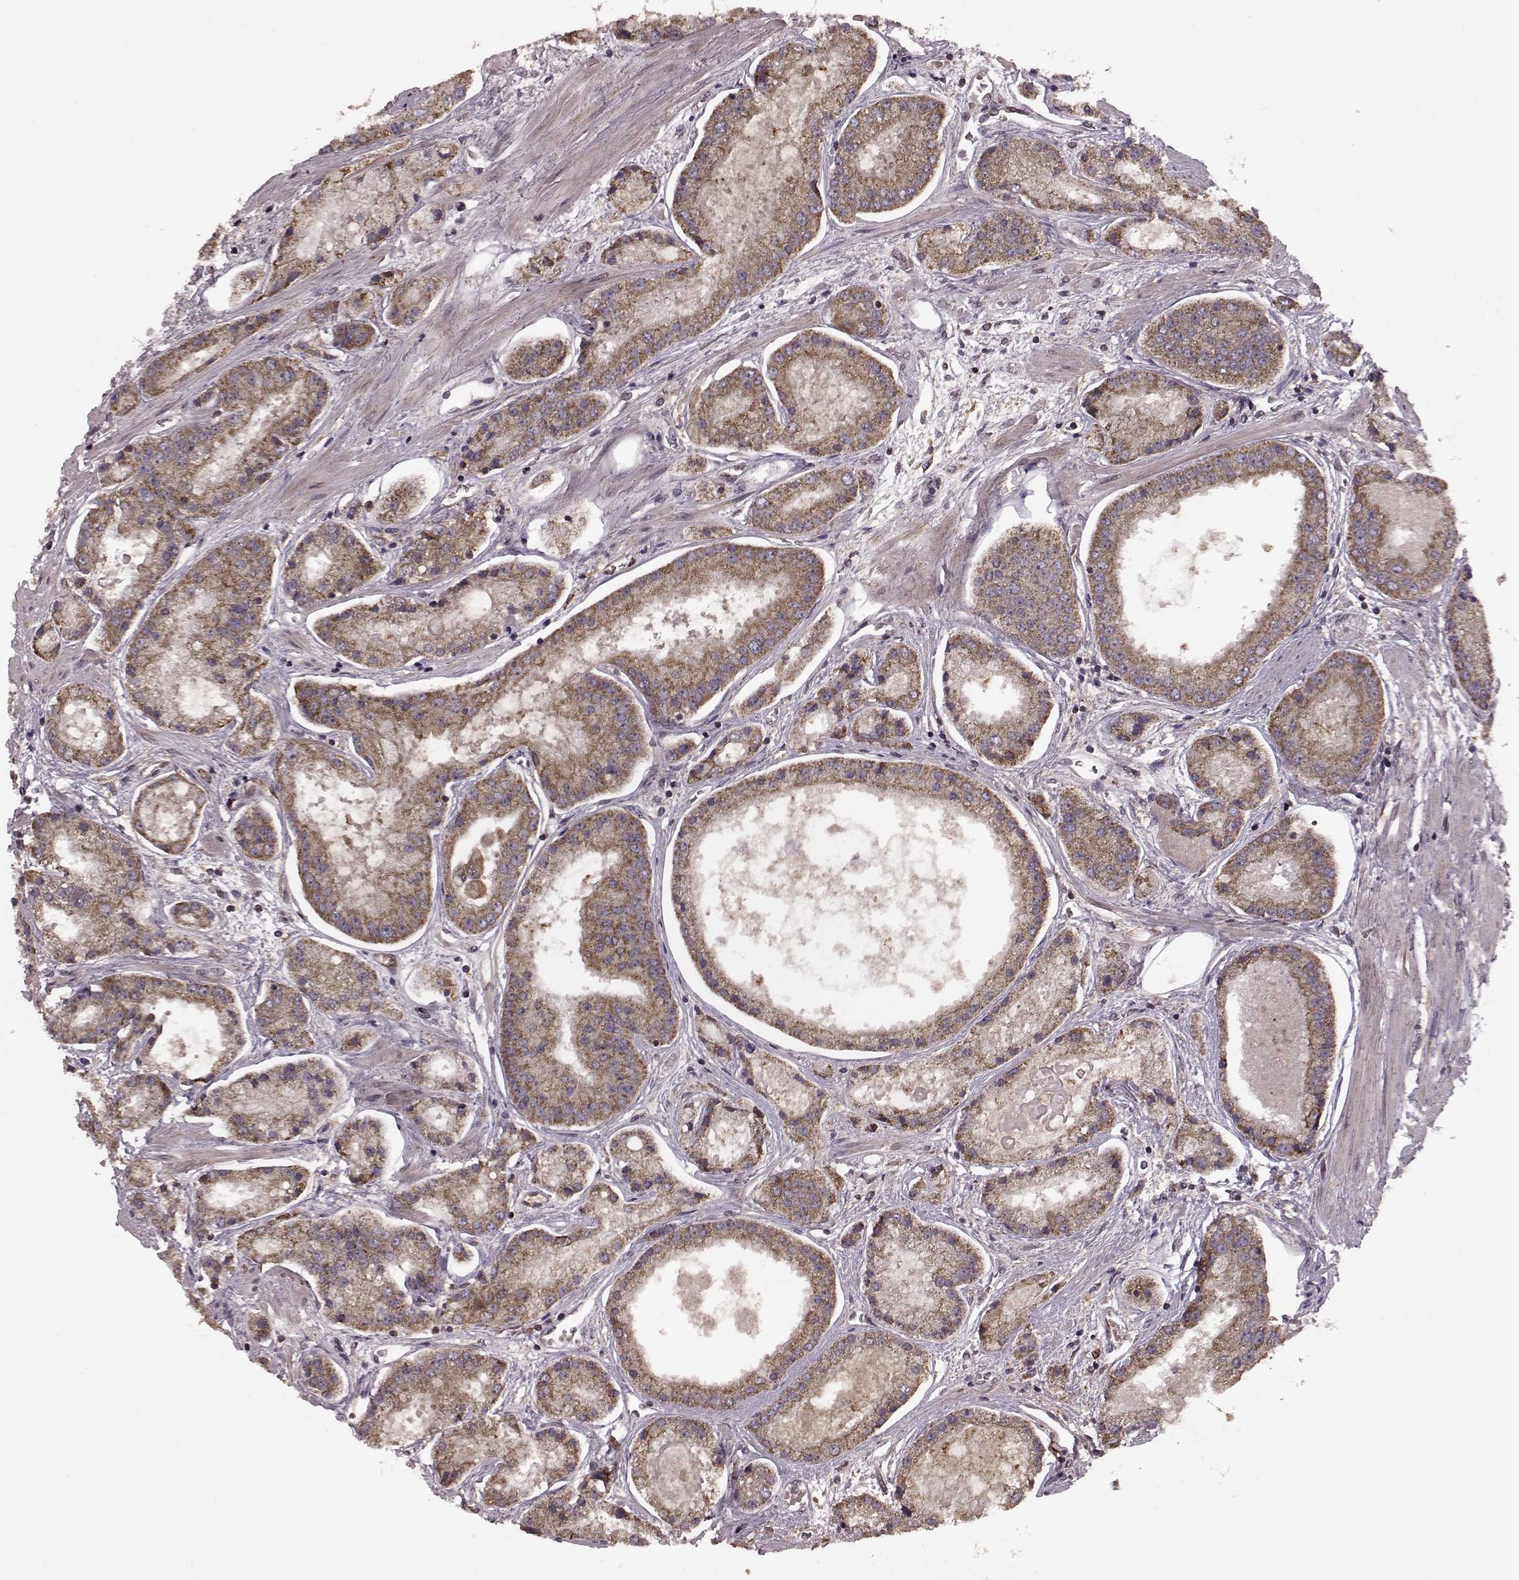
{"staining": {"intensity": "strong", "quantity": ">75%", "location": "cytoplasmic/membranous"}, "tissue": "prostate cancer", "cell_type": "Tumor cells", "image_type": "cancer", "snomed": [{"axis": "morphology", "description": "Adenocarcinoma, High grade"}, {"axis": "topography", "description": "Prostate"}], "caption": "Brown immunohistochemical staining in human prostate cancer (adenocarcinoma (high-grade)) demonstrates strong cytoplasmic/membranous expression in about >75% of tumor cells.", "gene": "AGPAT1", "patient": {"sex": "male", "age": 67}}